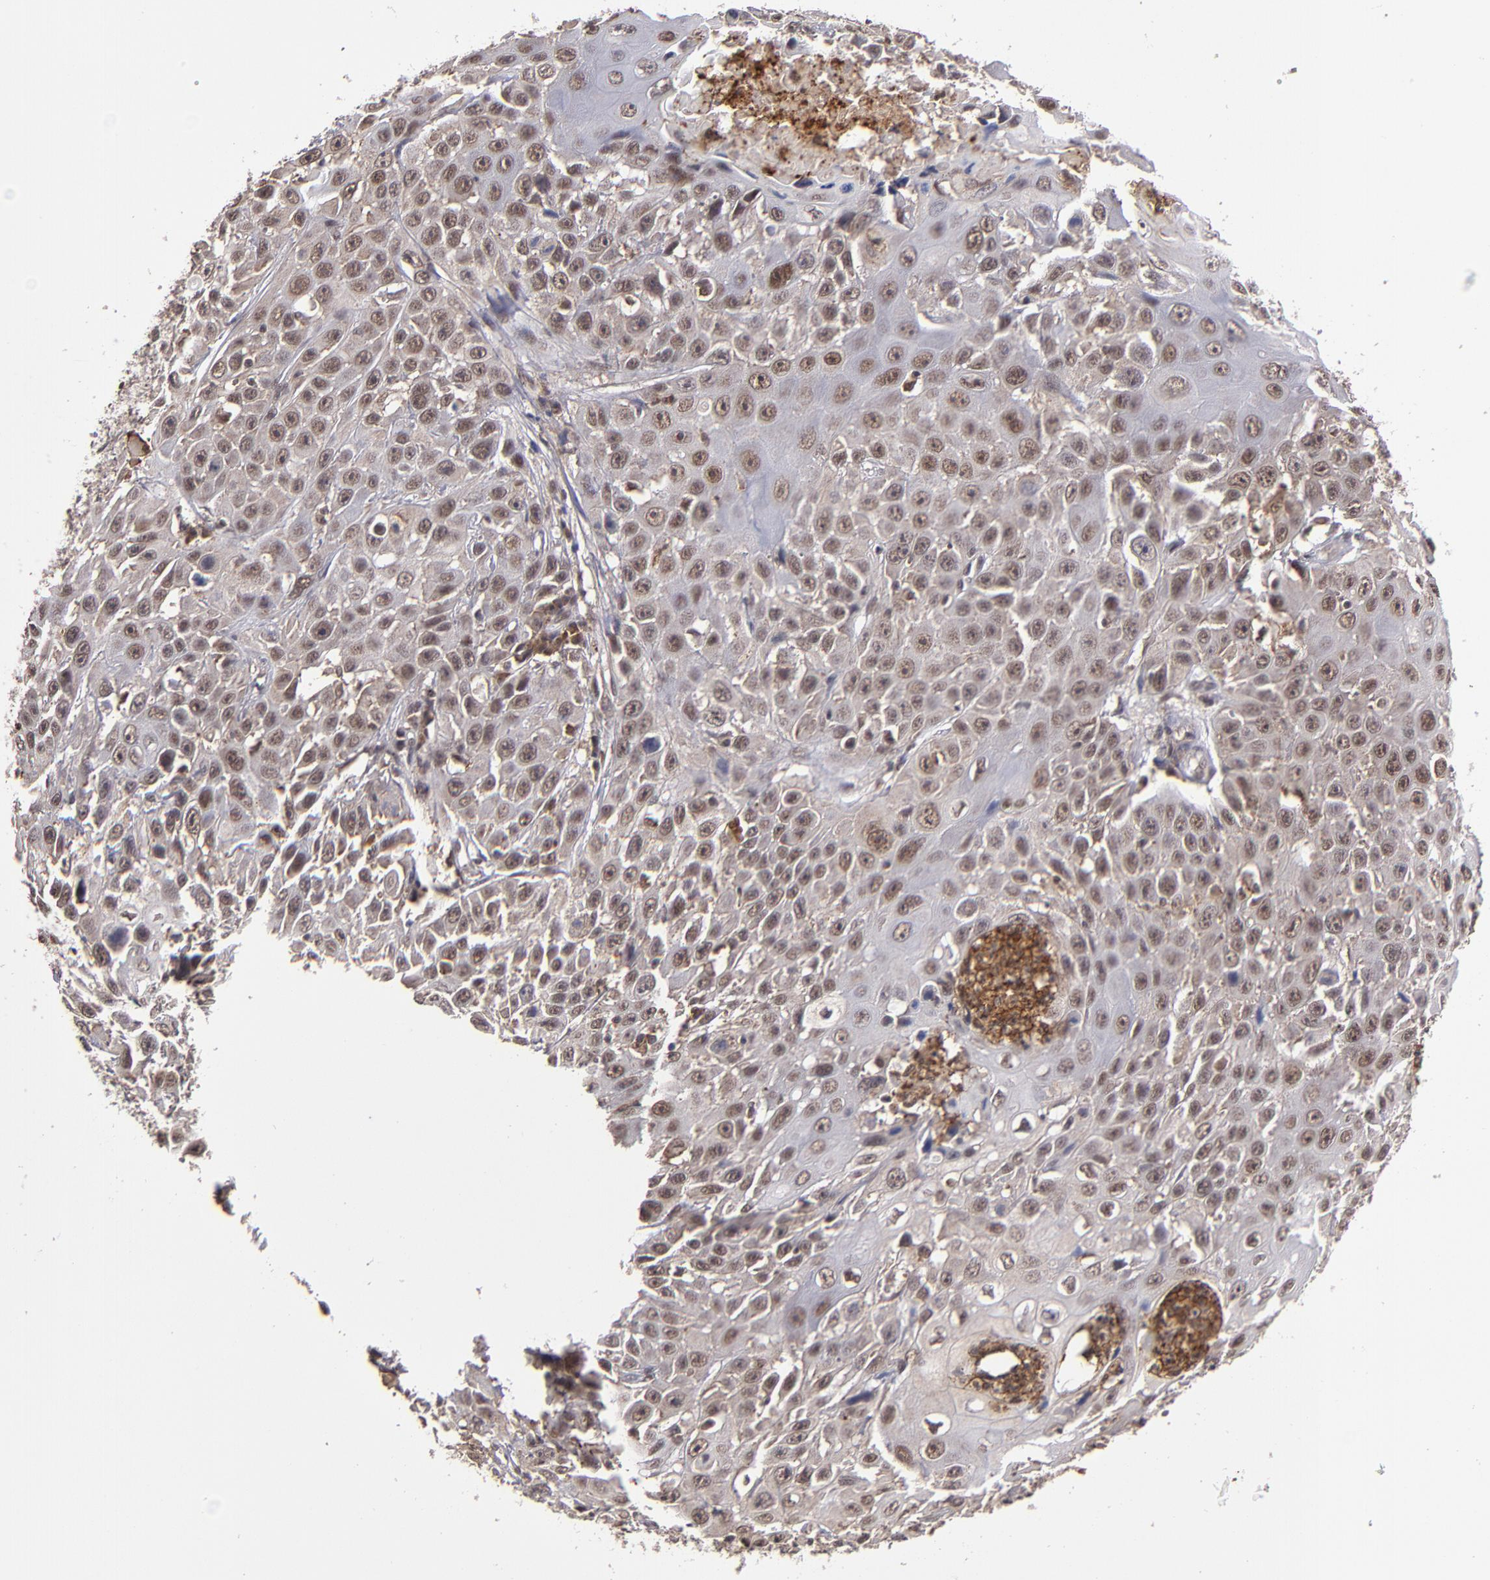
{"staining": {"intensity": "moderate", "quantity": ">75%", "location": "cytoplasmic/membranous,nuclear"}, "tissue": "cervical cancer", "cell_type": "Tumor cells", "image_type": "cancer", "snomed": [{"axis": "morphology", "description": "Squamous cell carcinoma, NOS"}, {"axis": "topography", "description": "Cervix"}], "caption": "Squamous cell carcinoma (cervical) stained with a brown dye demonstrates moderate cytoplasmic/membranous and nuclear positive expression in about >75% of tumor cells.", "gene": "EP300", "patient": {"sex": "female", "age": 39}}